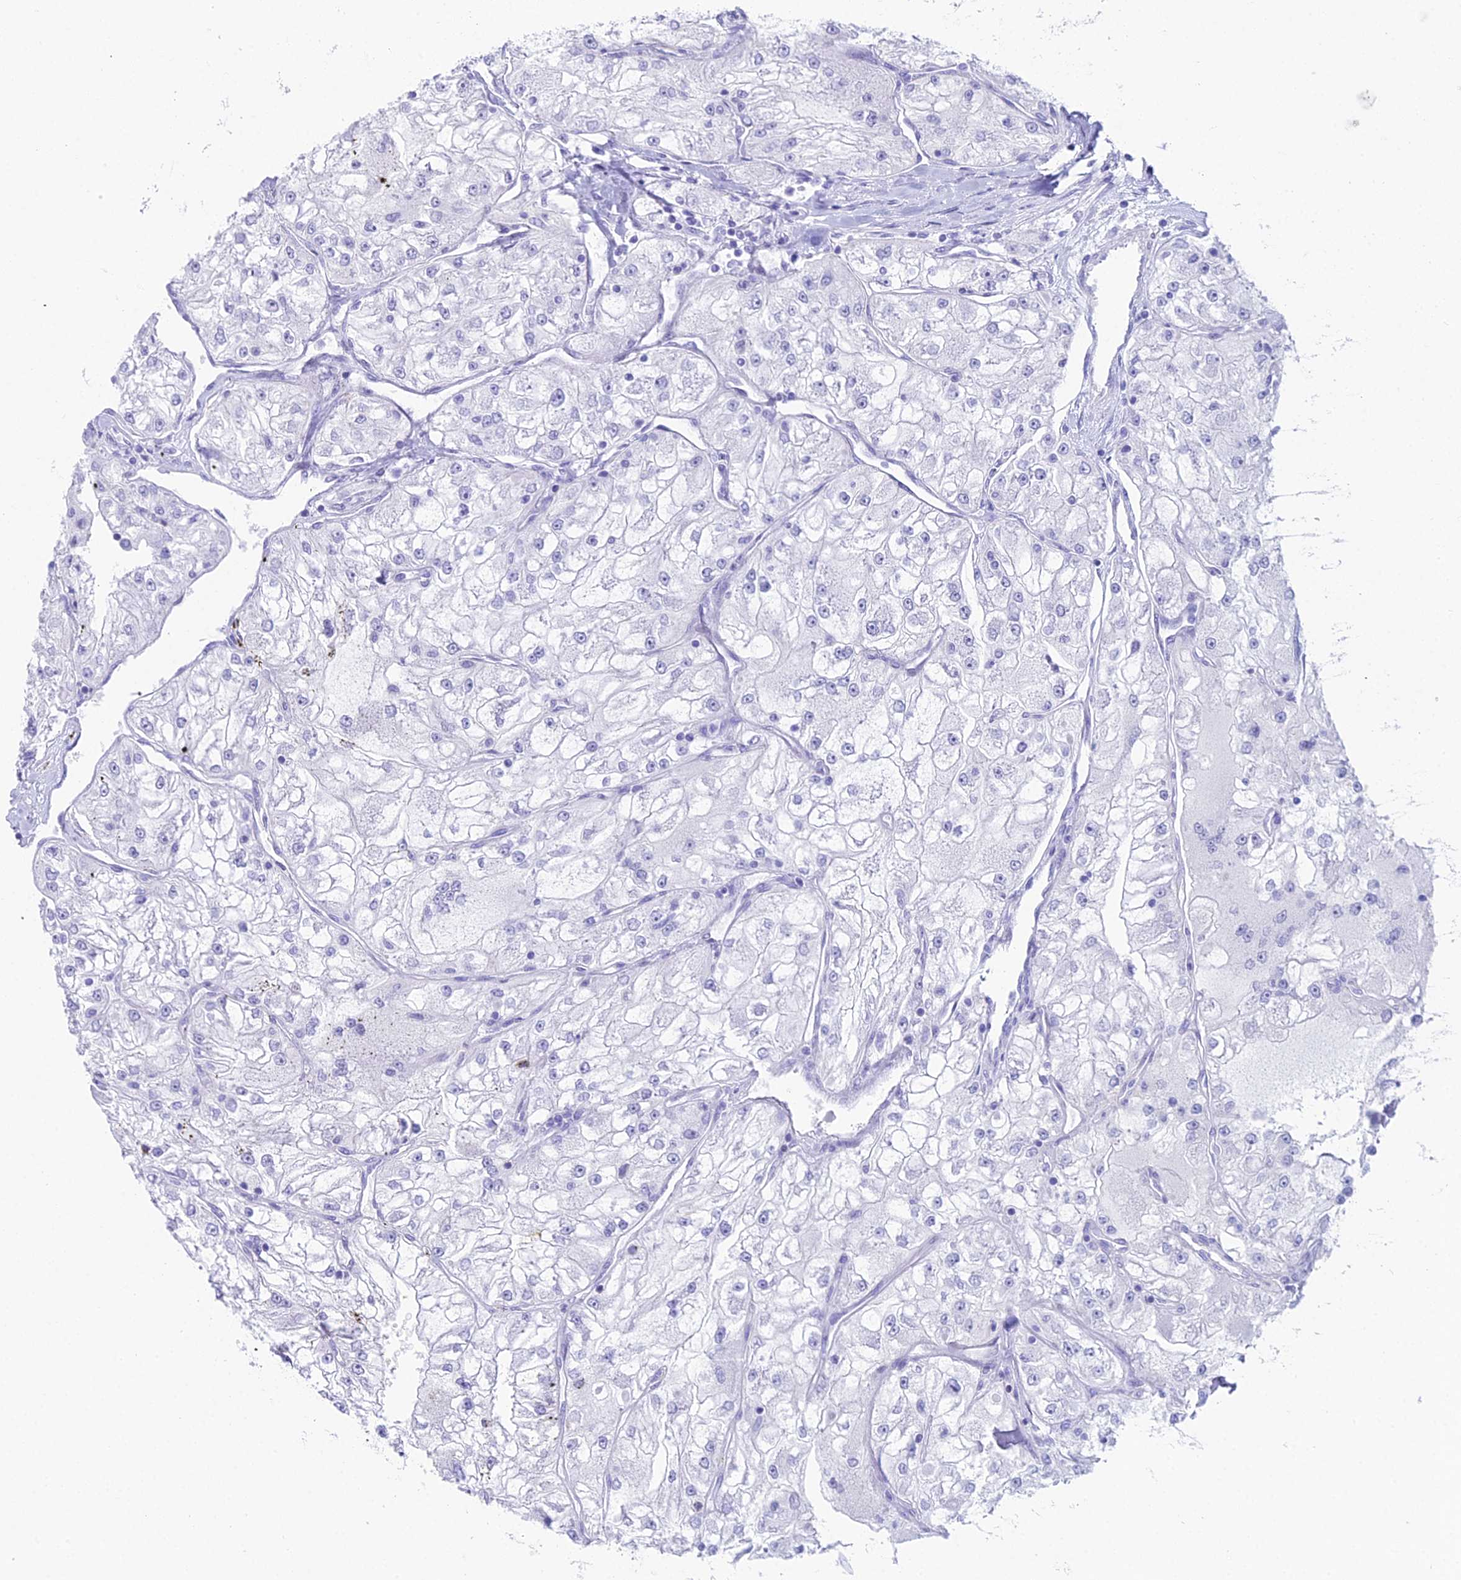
{"staining": {"intensity": "negative", "quantity": "none", "location": "none"}, "tissue": "renal cancer", "cell_type": "Tumor cells", "image_type": "cancer", "snomed": [{"axis": "morphology", "description": "Adenocarcinoma, NOS"}, {"axis": "topography", "description": "Kidney"}], "caption": "The histopathology image exhibits no significant expression in tumor cells of adenocarcinoma (renal).", "gene": "CC2D2A", "patient": {"sex": "female", "age": 72}}